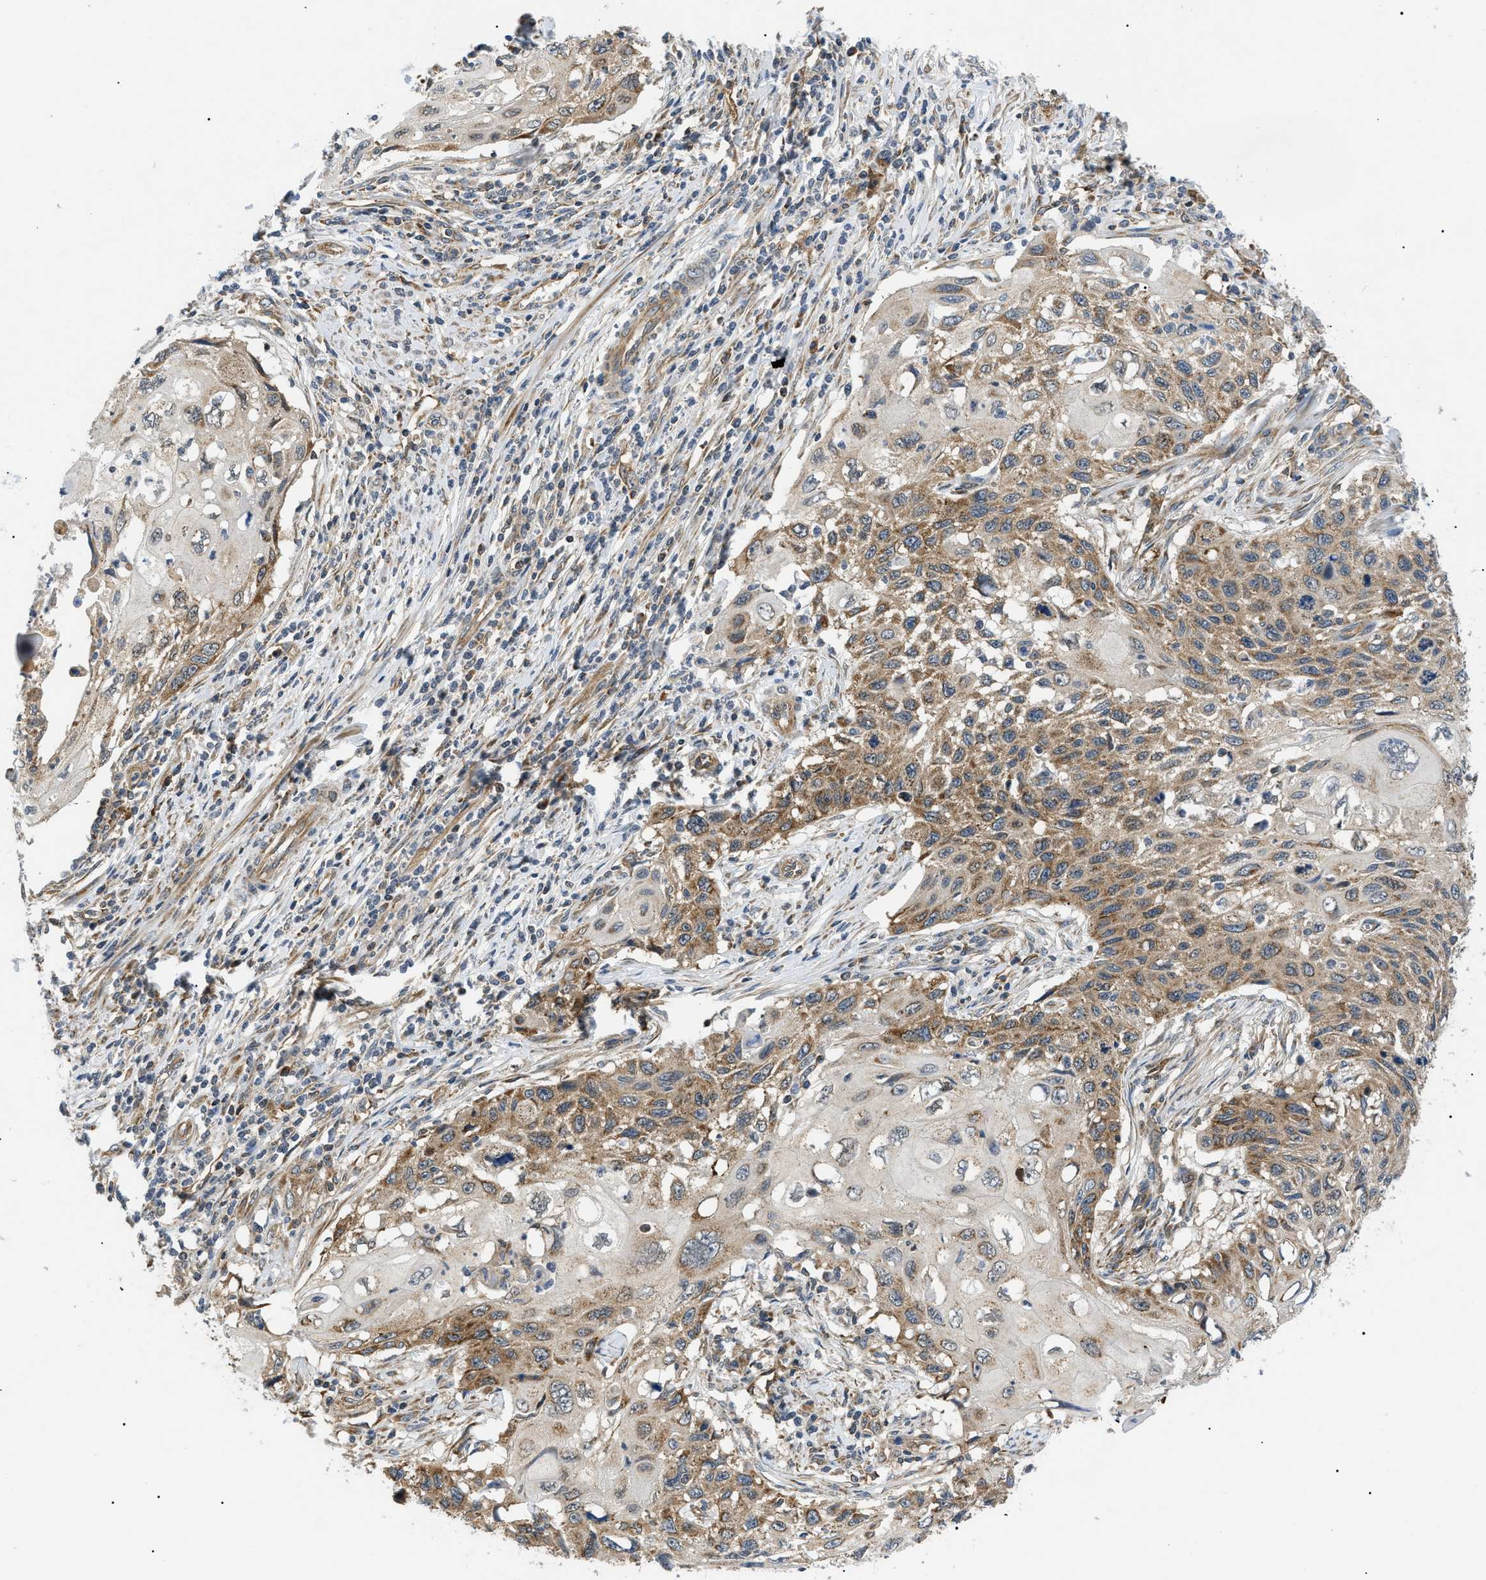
{"staining": {"intensity": "moderate", "quantity": "25%-75%", "location": "cytoplasmic/membranous"}, "tissue": "cervical cancer", "cell_type": "Tumor cells", "image_type": "cancer", "snomed": [{"axis": "morphology", "description": "Squamous cell carcinoma, NOS"}, {"axis": "topography", "description": "Cervix"}], "caption": "Protein expression analysis of human squamous cell carcinoma (cervical) reveals moderate cytoplasmic/membranous staining in about 25%-75% of tumor cells.", "gene": "SRPK1", "patient": {"sex": "female", "age": 70}}